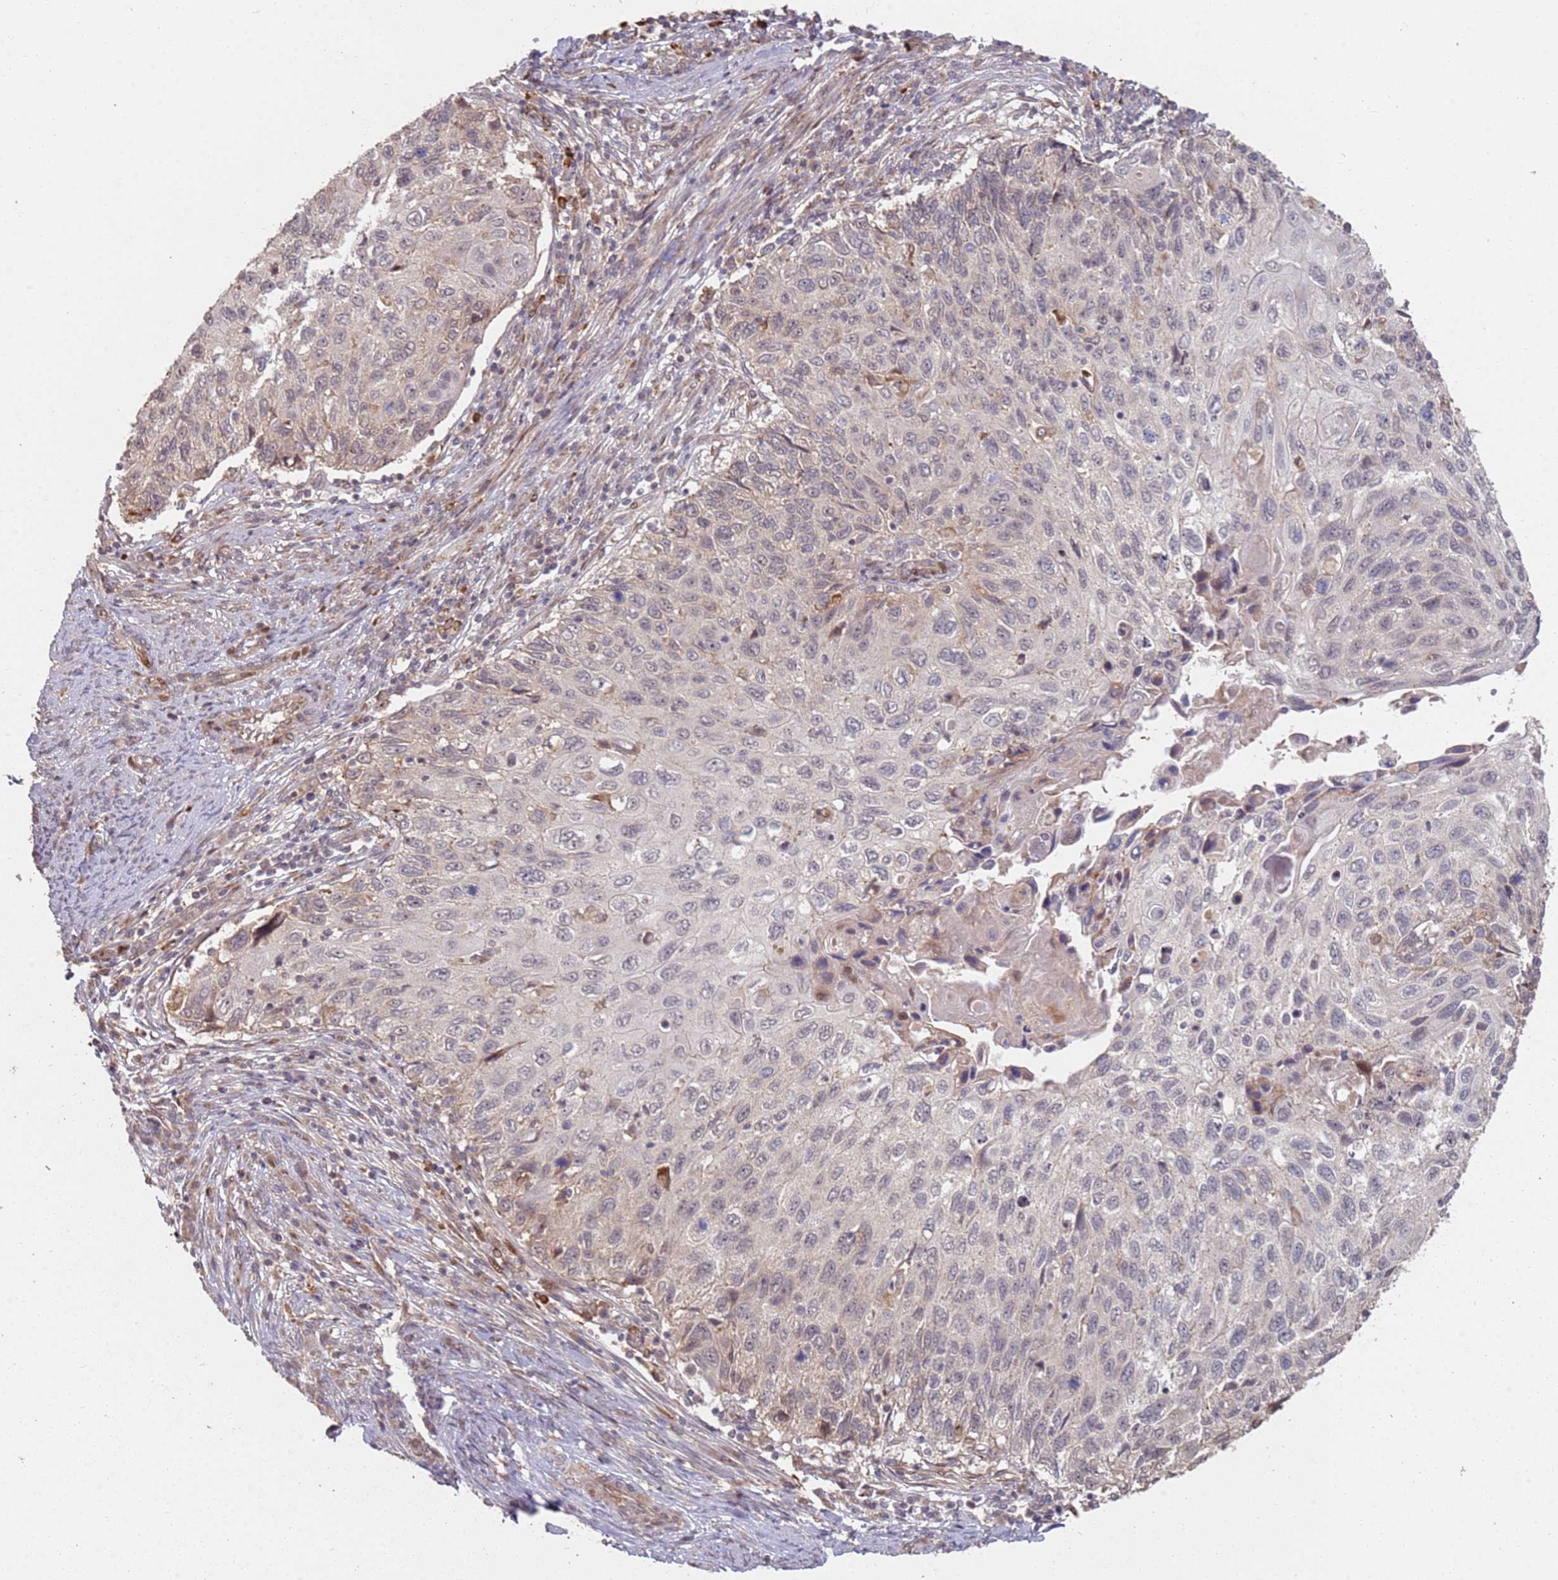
{"staining": {"intensity": "negative", "quantity": "none", "location": "none"}, "tissue": "cervical cancer", "cell_type": "Tumor cells", "image_type": "cancer", "snomed": [{"axis": "morphology", "description": "Squamous cell carcinoma, NOS"}, {"axis": "topography", "description": "Cervix"}], "caption": "High magnification brightfield microscopy of cervical cancer (squamous cell carcinoma) stained with DAB (3,3'-diaminobenzidine) (brown) and counterstained with hematoxylin (blue): tumor cells show no significant expression. (Immunohistochemistry, brightfield microscopy, high magnification).", "gene": "MPEG1", "patient": {"sex": "female", "age": 70}}